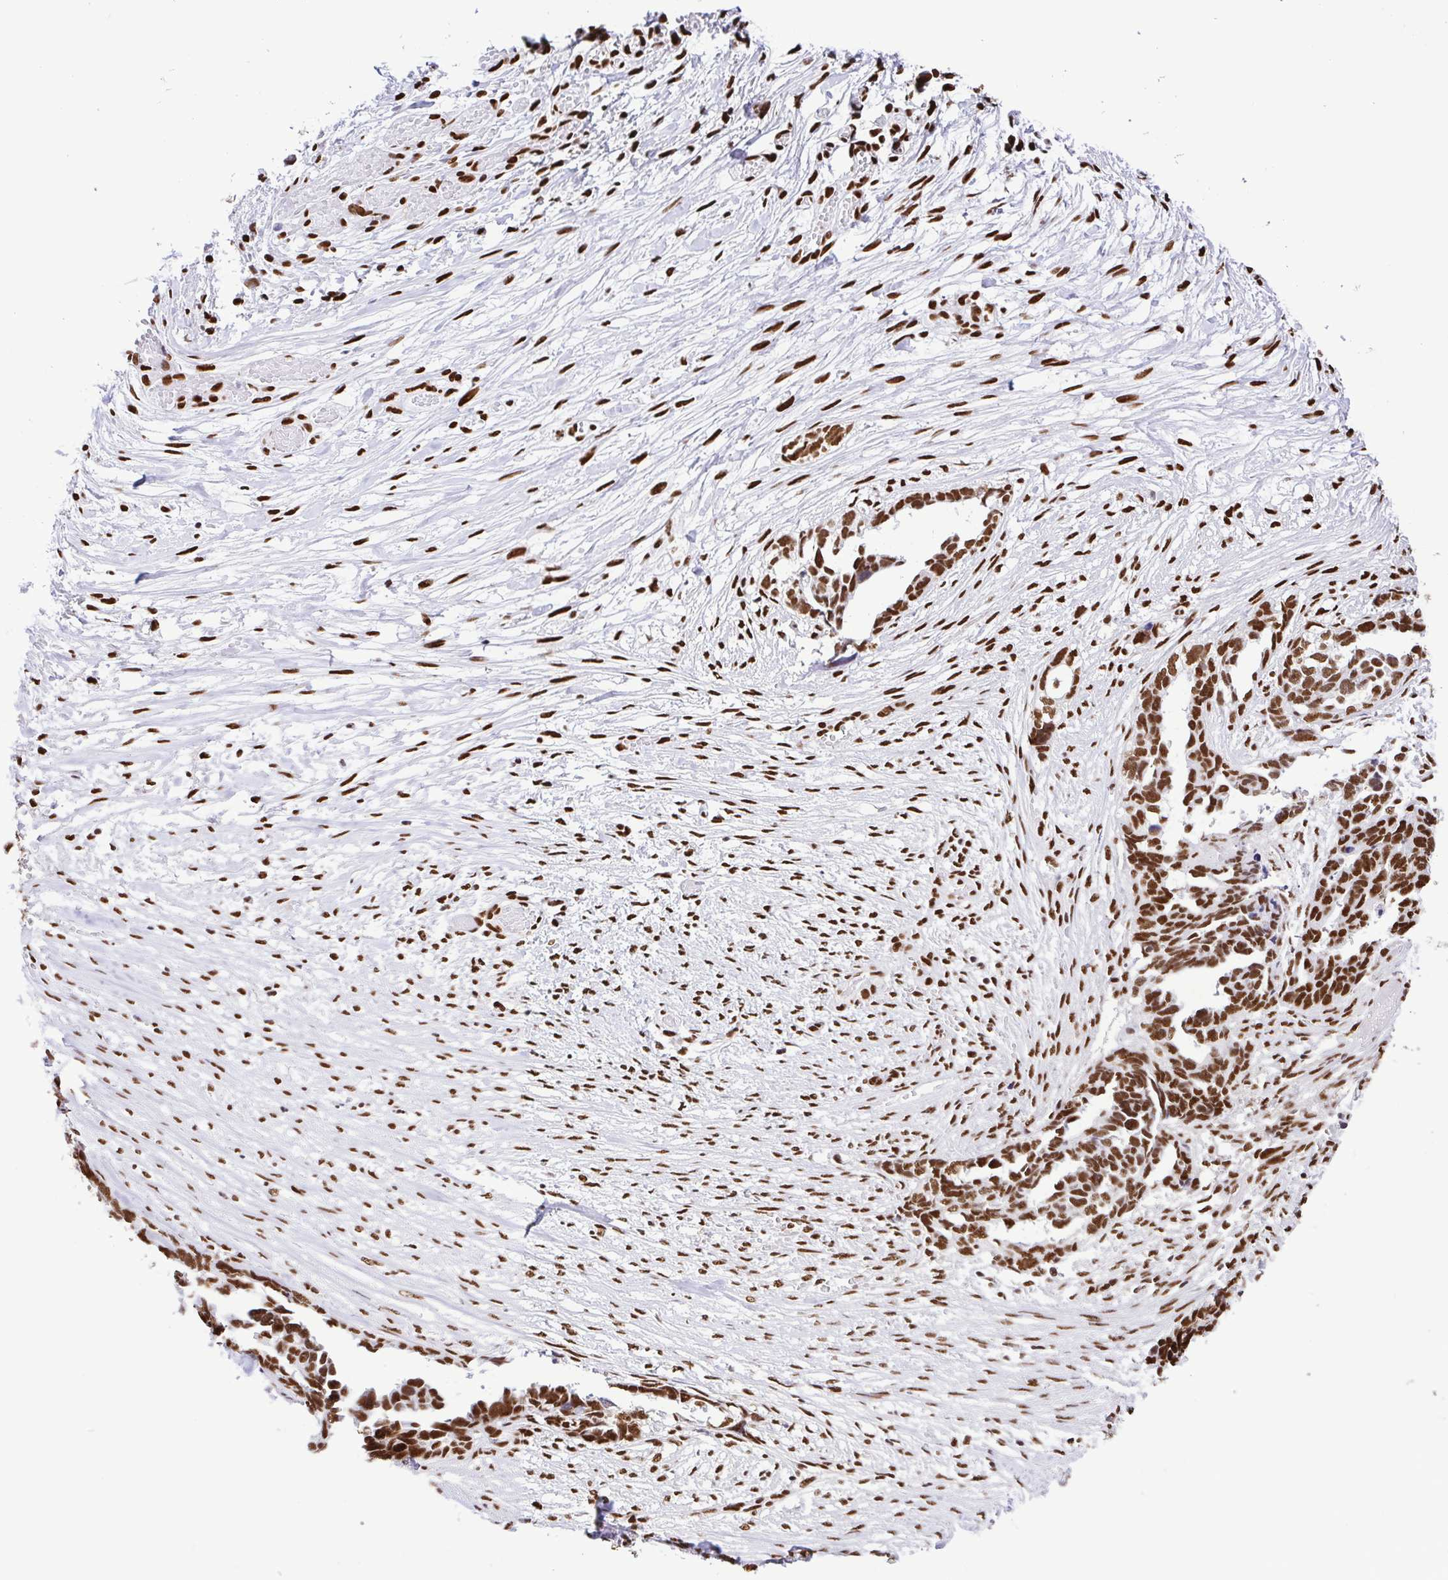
{"staining": {"intensity": "strong", "quantity": ">75%", "location": "nuclear"}, "tissue": "ovarian cancer", "cell_type": "Tumor cells", "image_type": "cancer", "snomed": [{"axis": "morphology", "description": "Cystadenocarcinoma, serous, NOS"}, {"axis": "topography", "description": "Ovary"}], "caption": "A brown stain highlights strong nuclear positivity of a protein in human serous cystadenocarcinoma (ovarian) tumor cells. (IHC, brightfield microscopy, high magnification).", "gene": "TRIM28", "patient": {"sex": "female", "age": 69}}